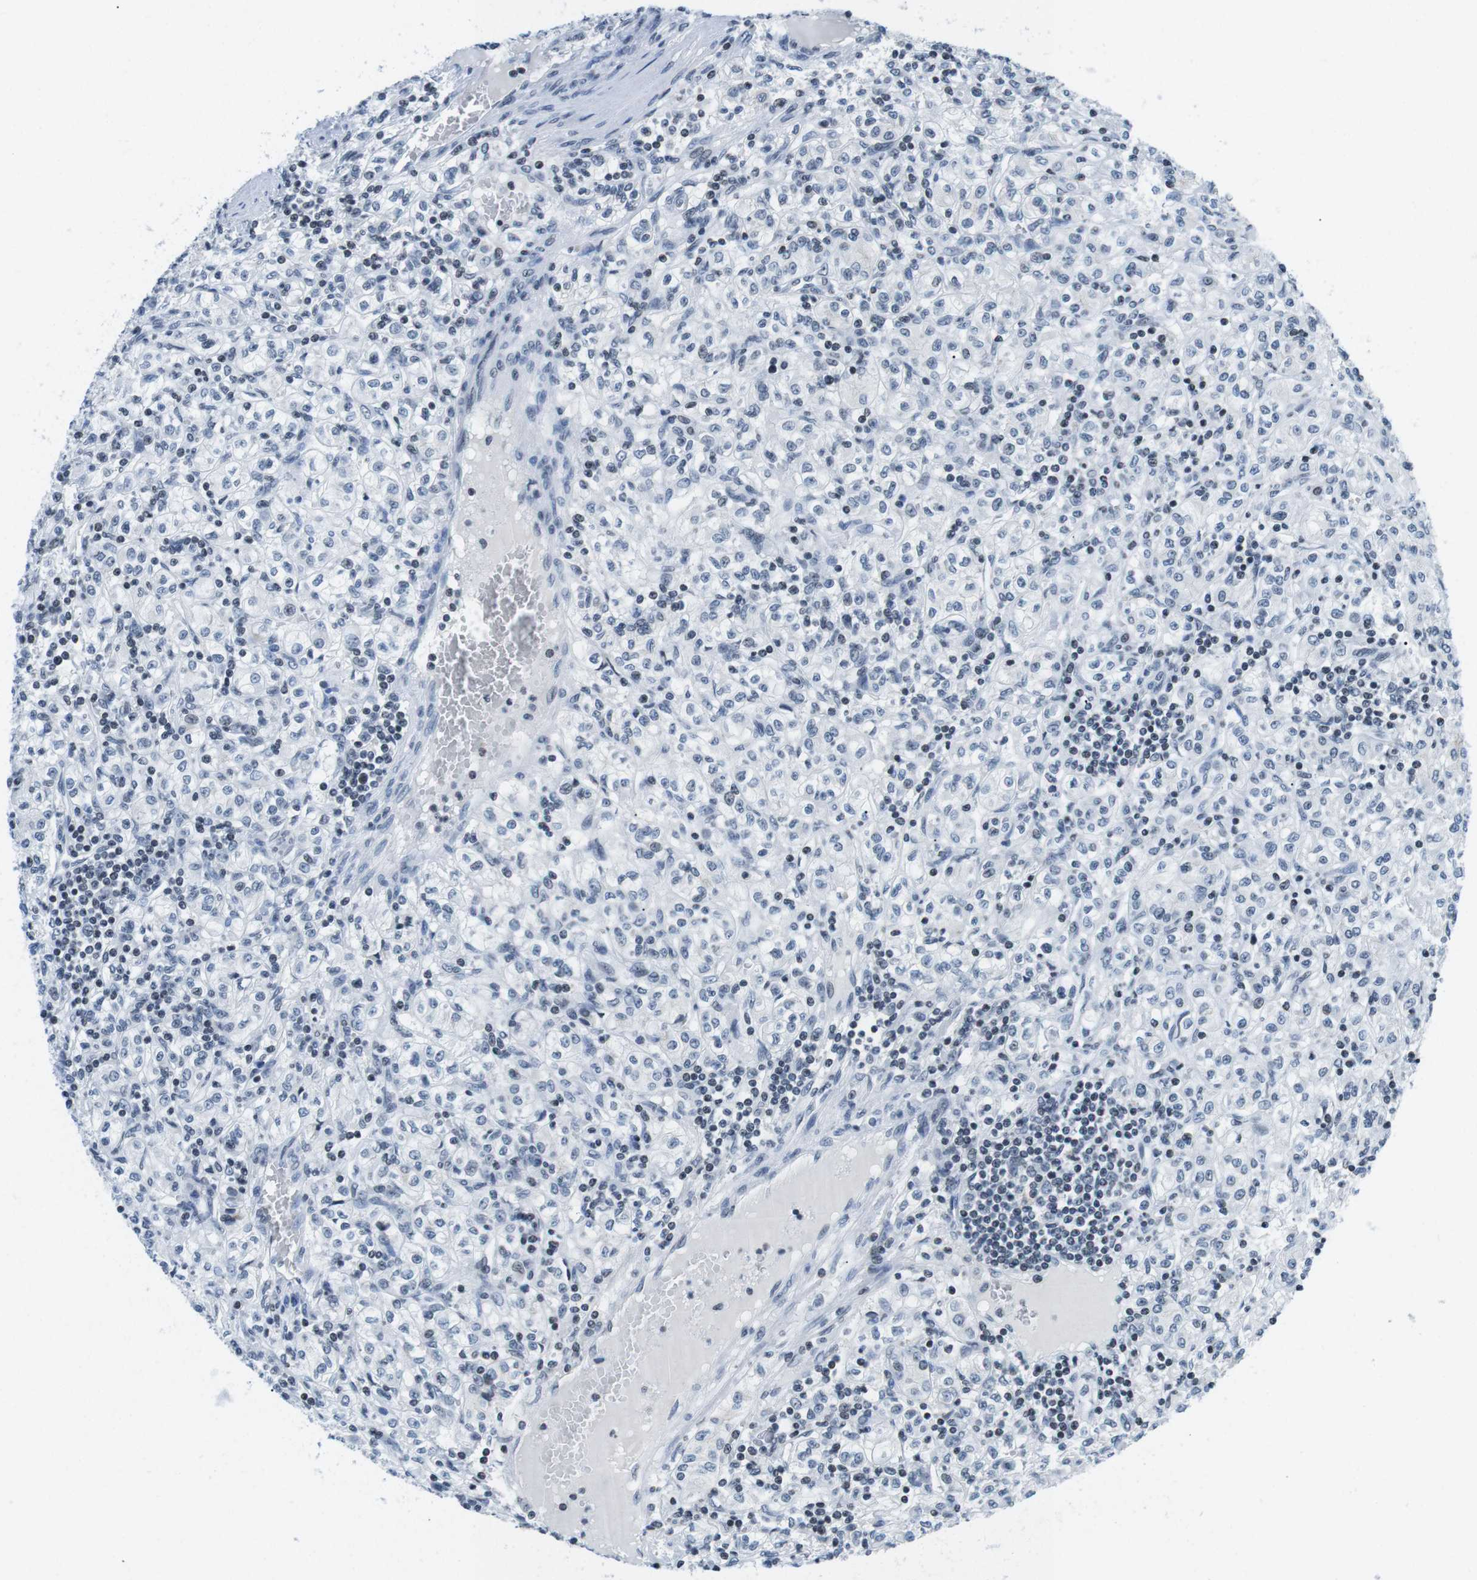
{"staining": {"intensity": "negative", "quantity": "none", "location": "none"}, "tissue": "renal cancer", "cell_type": "Tumor cells", "image_type": "cancer", "snomed": [{"axis": "morphology", "description": "Adenocarcinoma, NOS"}, {"axis": "topography", "description": "Kidney"}], "caption": "Immunohistochemistry micrograph of renal cancer stained for a protein (brown), which displays no staining in tumor cells.", "gene": "E2F2", "patient": {"sex": "male", "age": 77}}